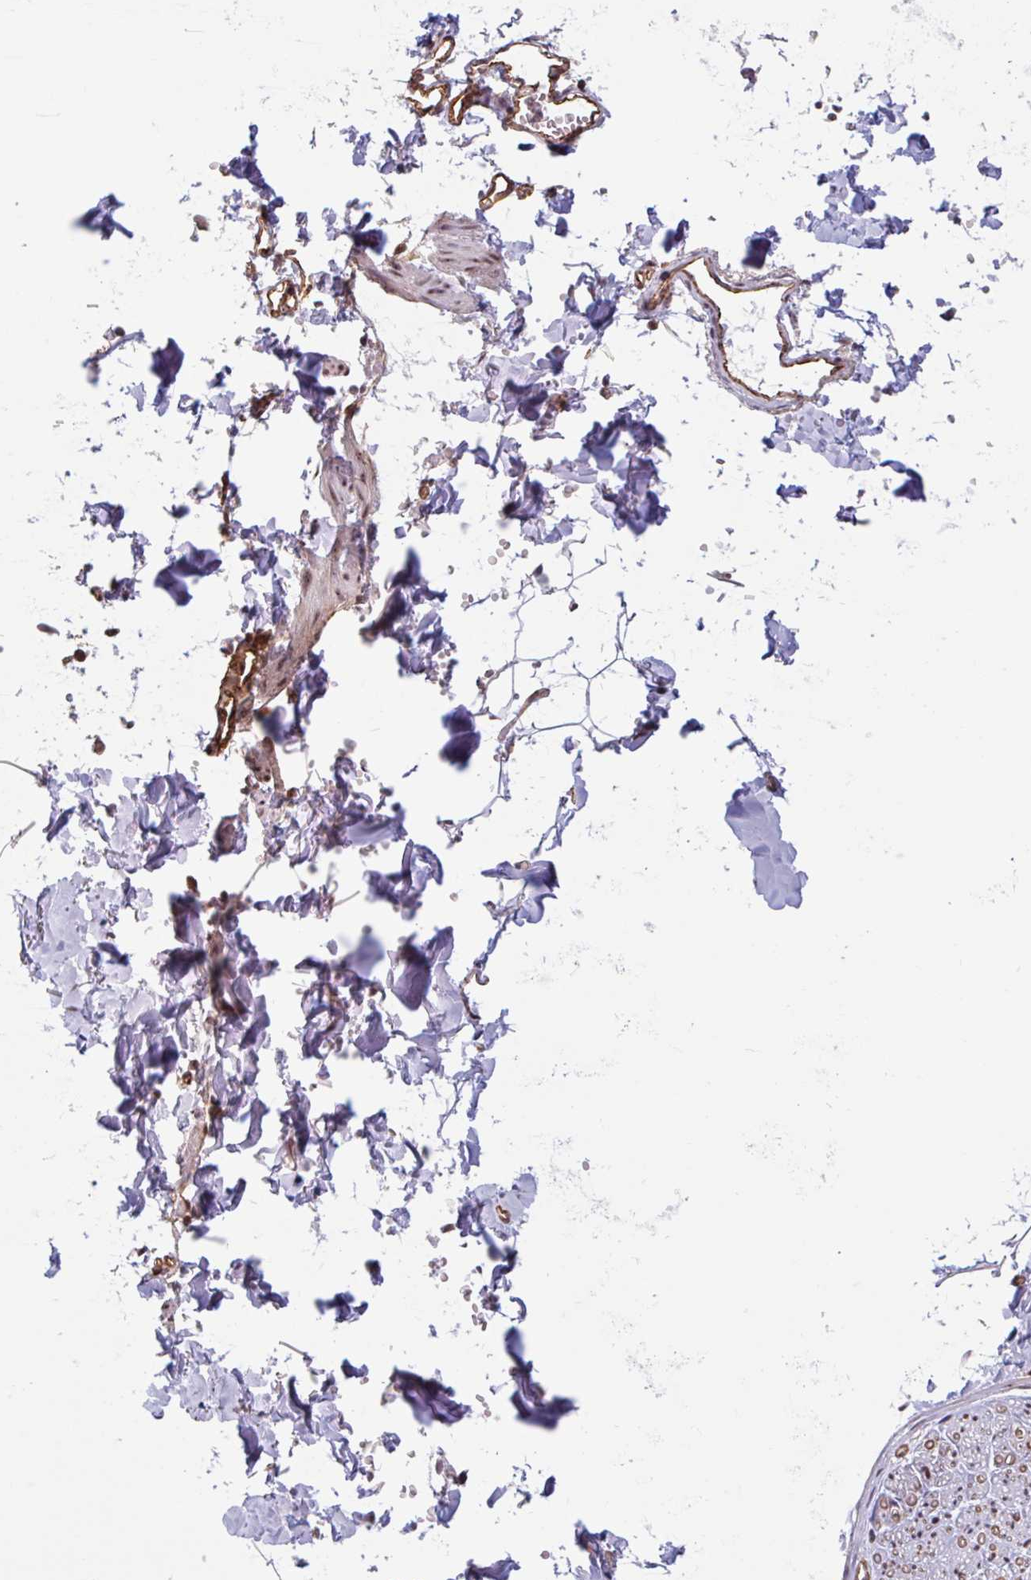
{"staining": {"intensity": "negative", "quantity": "none", "location": "none"}, "tissue": "adipose tissue", "cell_type": "Adipocytes", "image_type": "normal", "snomed": [{"axis": "morphology", "description": "Normal tissue, NOS"}, {"axis": "topography", "description": "Cartilage tissue"}, {"axis": "topography", "description": "Bronchus"}, {"axis": "topography", "description": "Peripheral nerve tissue"}], "caption": "Adipose tissue stained for a protein using immunohistochemistry (IHC) reveals no positivity adipocytes.", "gene": "ZNF689", "patient": {"sex": "female", "age": 59}}